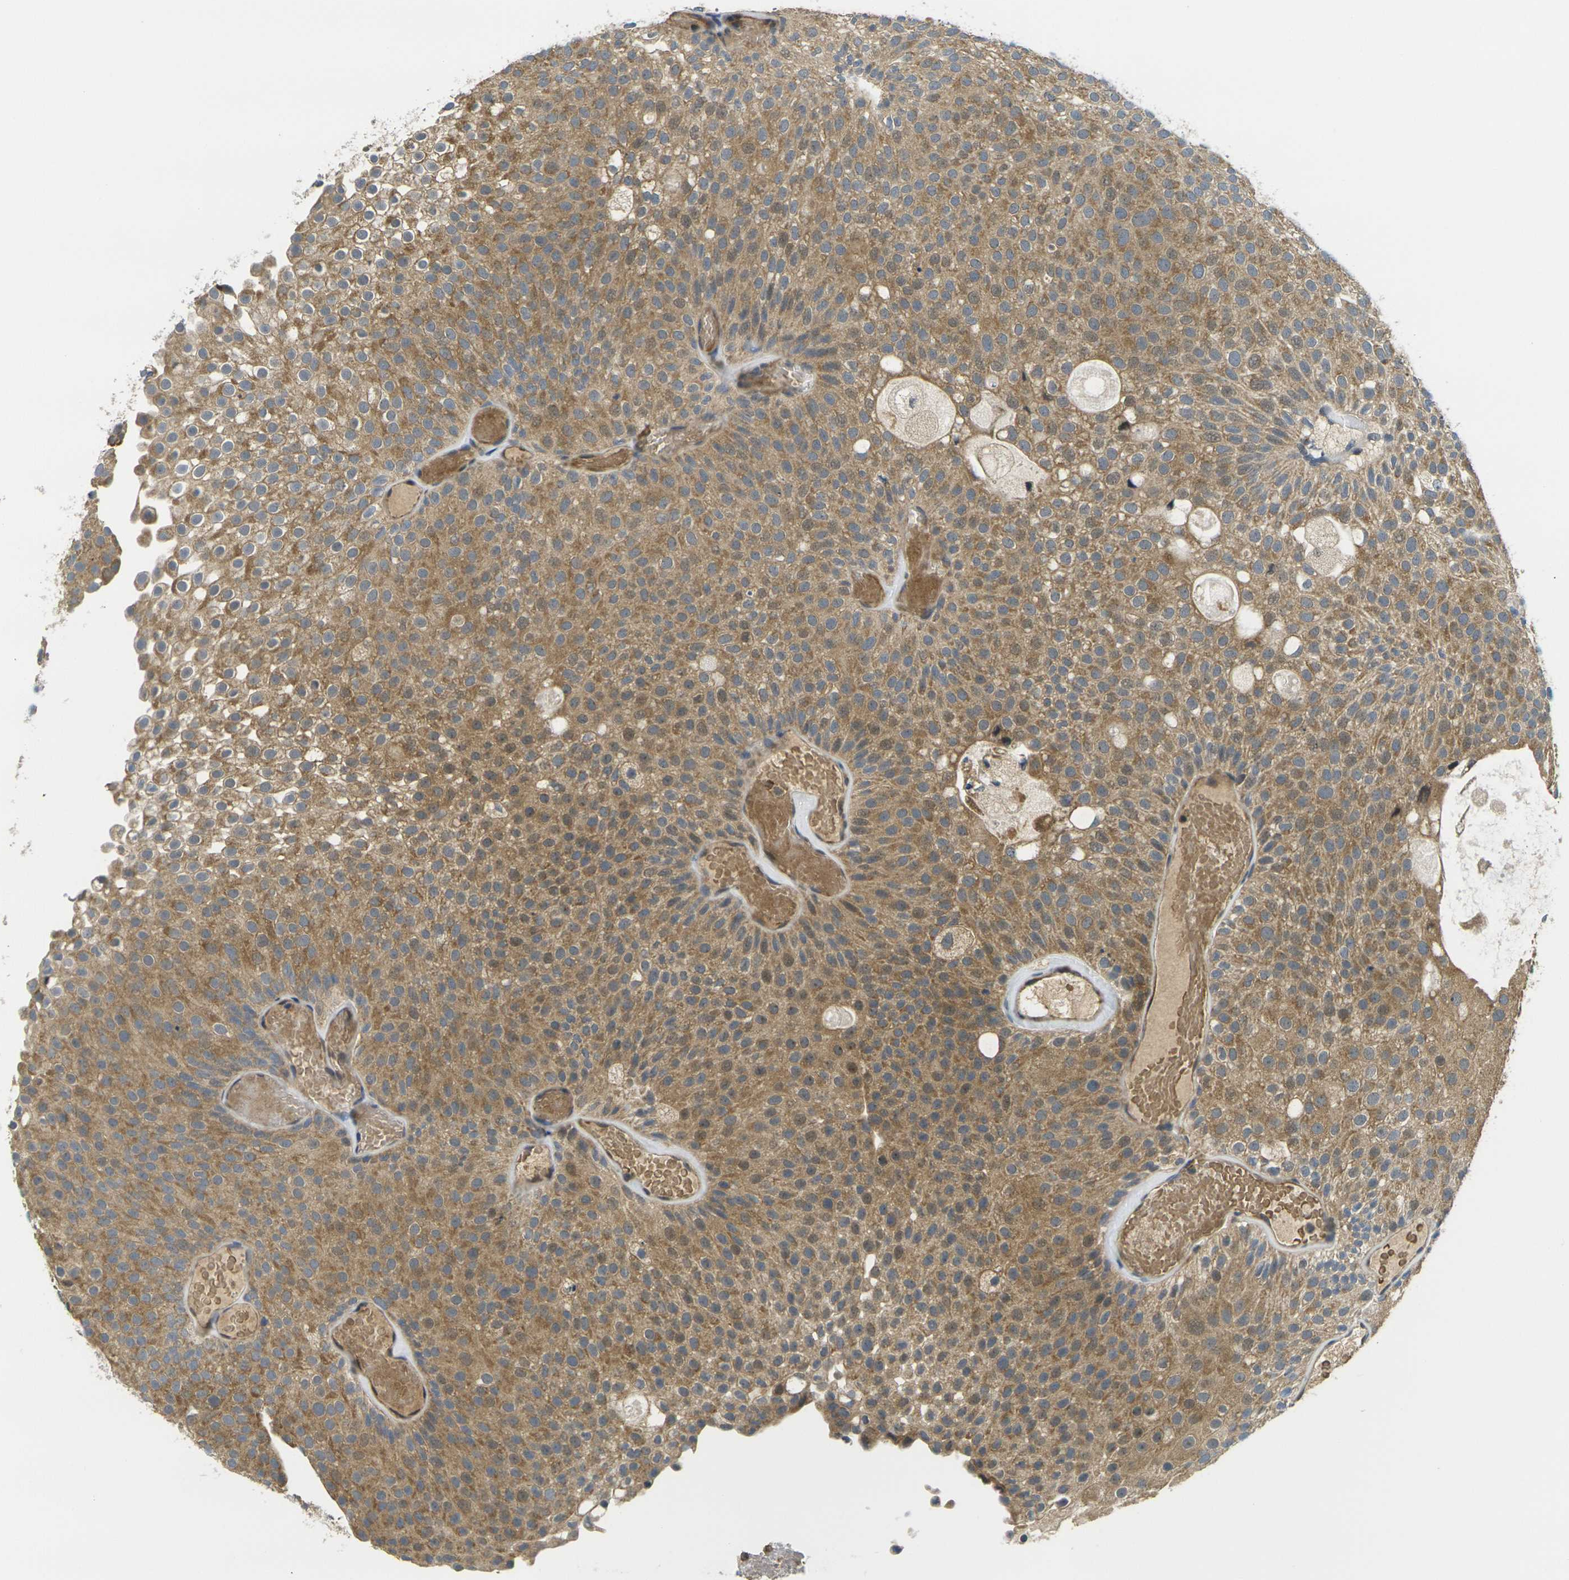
{"staining": {"intensity": "moderate", "quantity": ">75%", "location": "cytoplasmic/membranous"}, "tissue": "urothelial cancer", "cell_type": "Tumor cells", "image_type": "cancer", "snomed": [{"axis": "morphology", "description": "Urothelial carcinoma, Low grade"}, {"axis": "topography", "description": "Urinary bladder"}], "caption": "A histopathology image of human urothelial carcinoma (low-grade) stained for a protein displays moderate cytoplasmic/membranous brown staining in tumor cells. Immunohistochemistry (ihc) stains the protein of interest in brown and the nuclei are stained blue.", "gene": "MINAR2", "patient": {"sex": "male", "age": 78}}